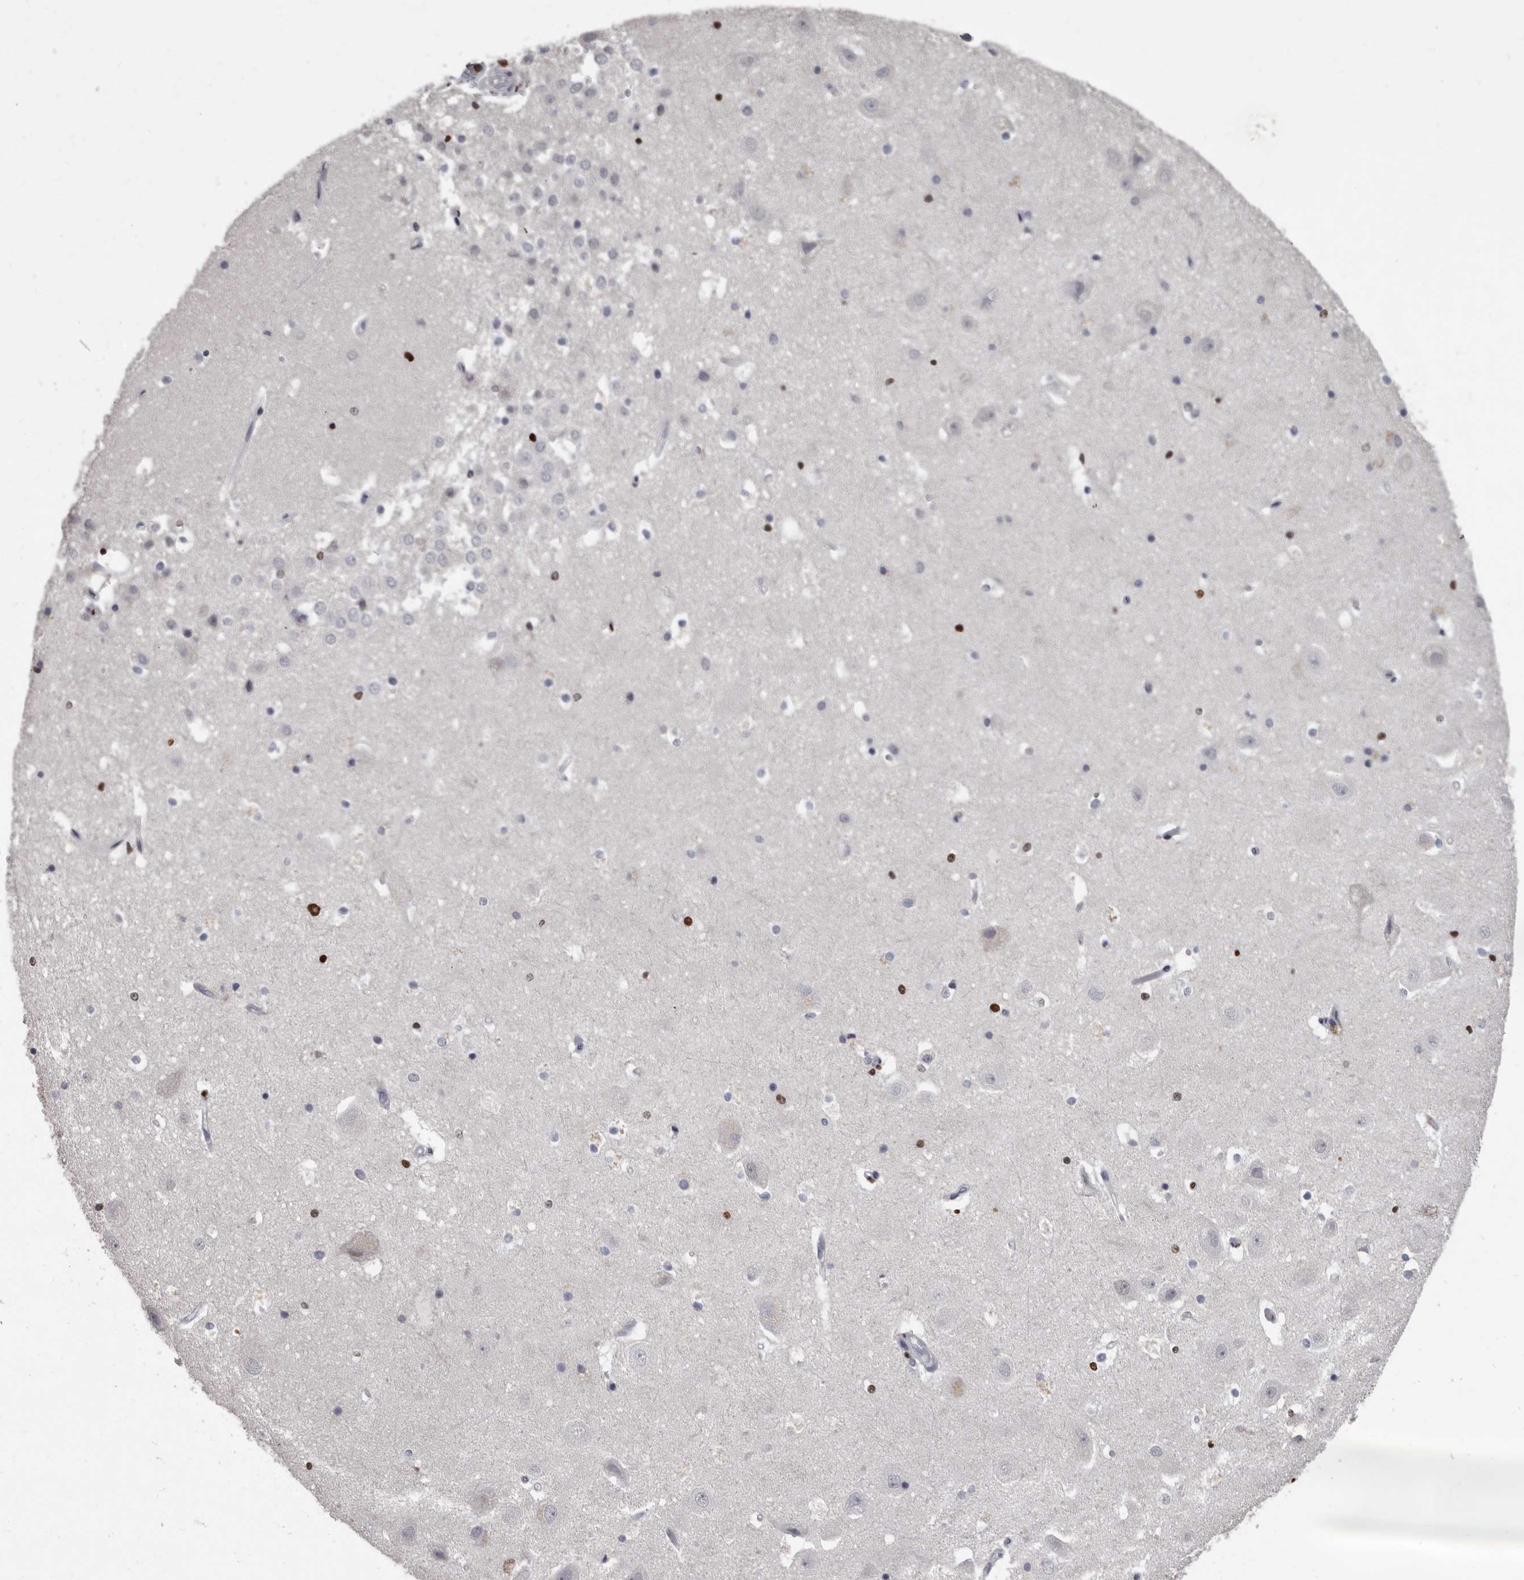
{"staining": {"intensity": "strong", "quantity": "<25%", "location": "nuclear"}, "tissue": "hippocampus", "cell_type": "Glial cells", "image_type": "normal", "snomed": [{"axis": "morphology", "description": "Normal tissue, NOS"}, {"axis": "topography", "description": "Hippocampus"}], "caption": "High-magnification brightfield microscopy of unremarkable hippocampus stained with DAB (3,3'-diaminobenzidine) (brown) and counterstained with hematoxylin (blue). glial cells exhibit strong nuclear expression is identified in approximately<25% of cells.", "gene": "AHR", "patient": {"sex": "female", "age": 52}}